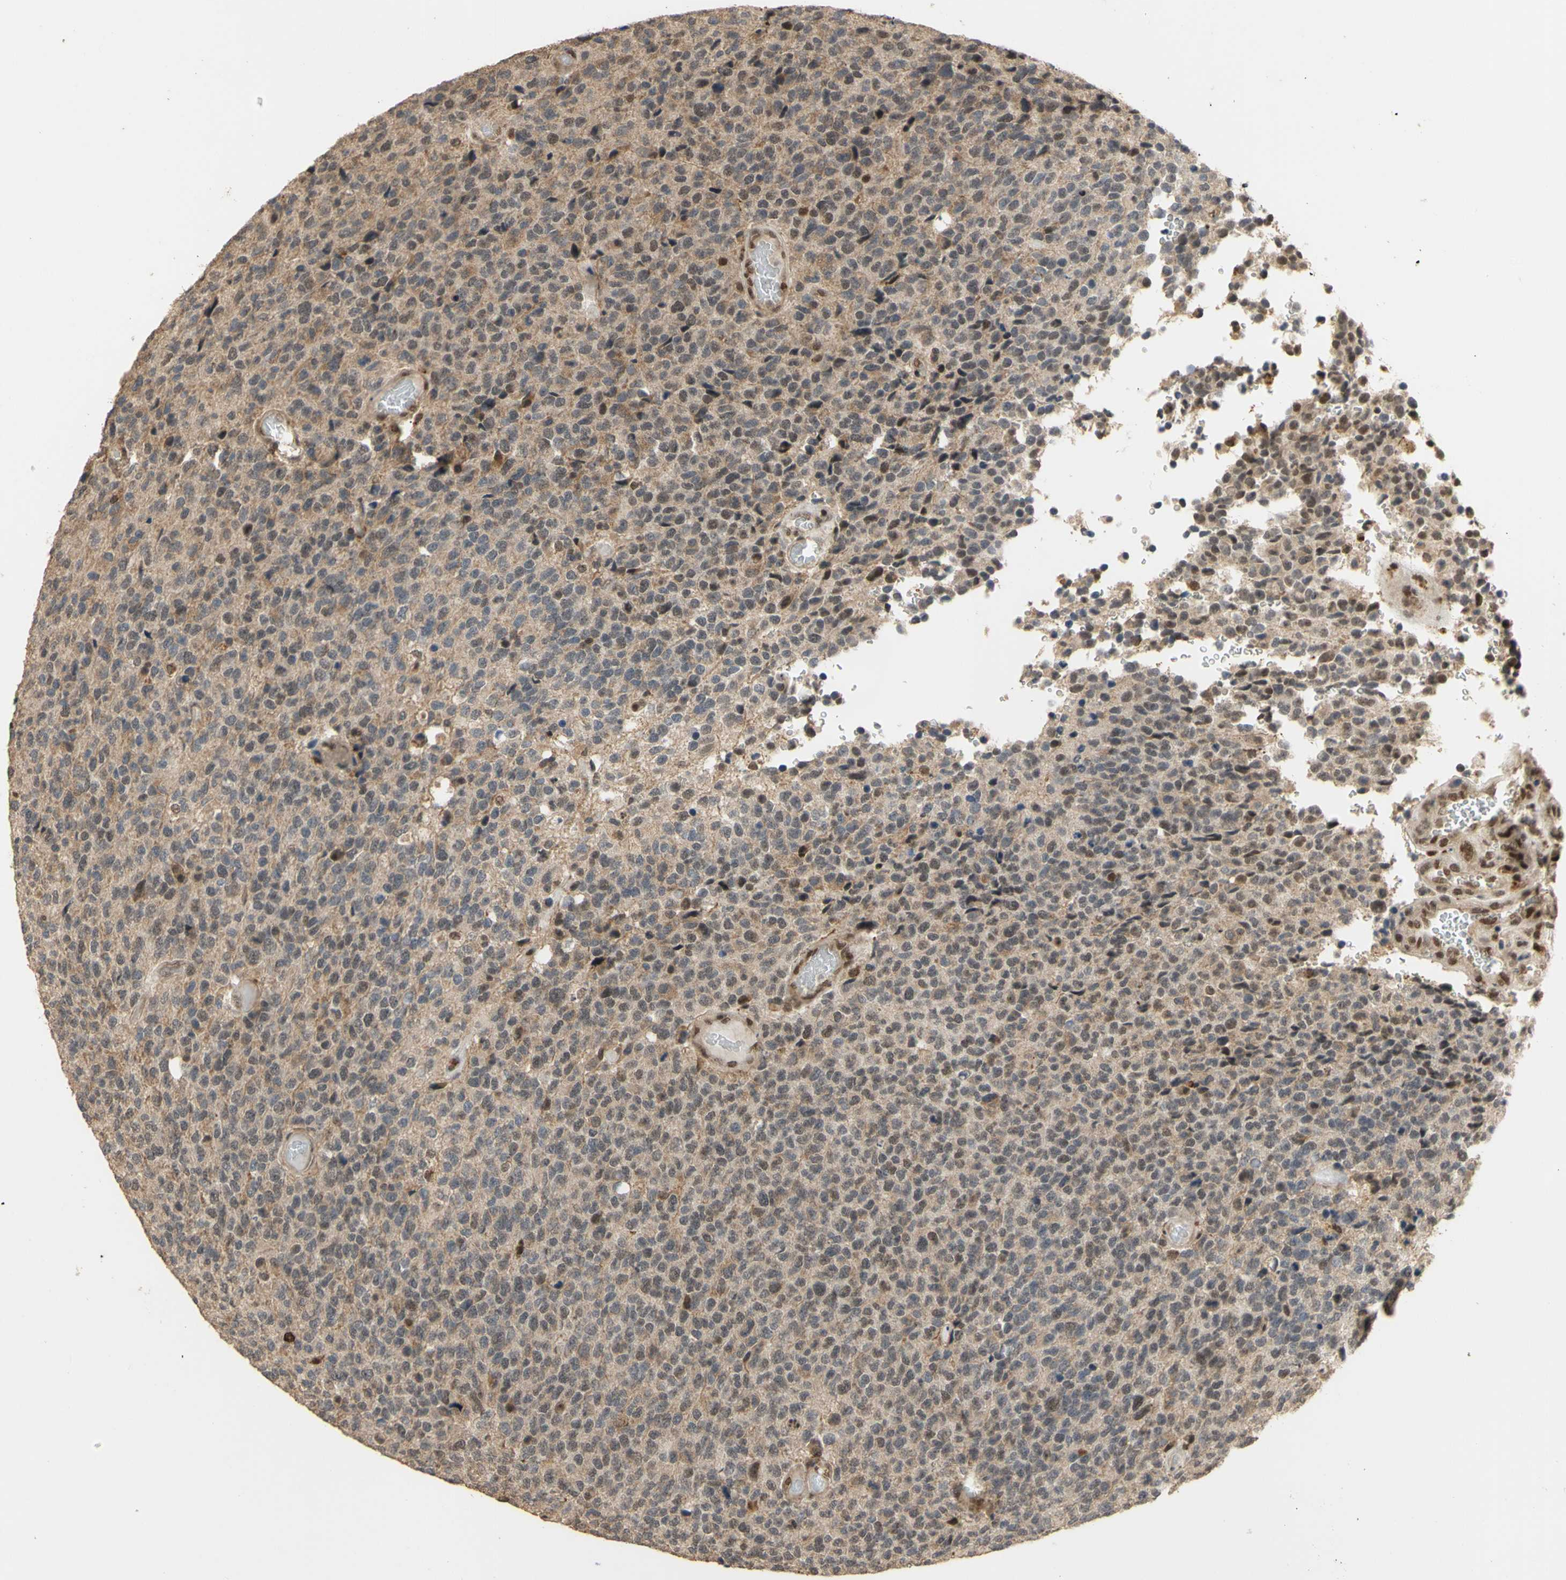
{"staining": {"intensity": "negative", "quantity": "none", "location": "none"}, "tissue": "glioma", "cell_type": "Tumor cells", "image_type": "cancer", "snomed": [{"axis": "morphology", "description": "Glioma, malignant, High grade"}, {"axis": "topography", "description": "pancreas cauda"}], "caption": "Immunohistochemical staining of malignant high-grade glioma shows no significant expression in tumor cells.", "gene": "GTF2E2", "patient": {"sex": "male", "age": 60}}